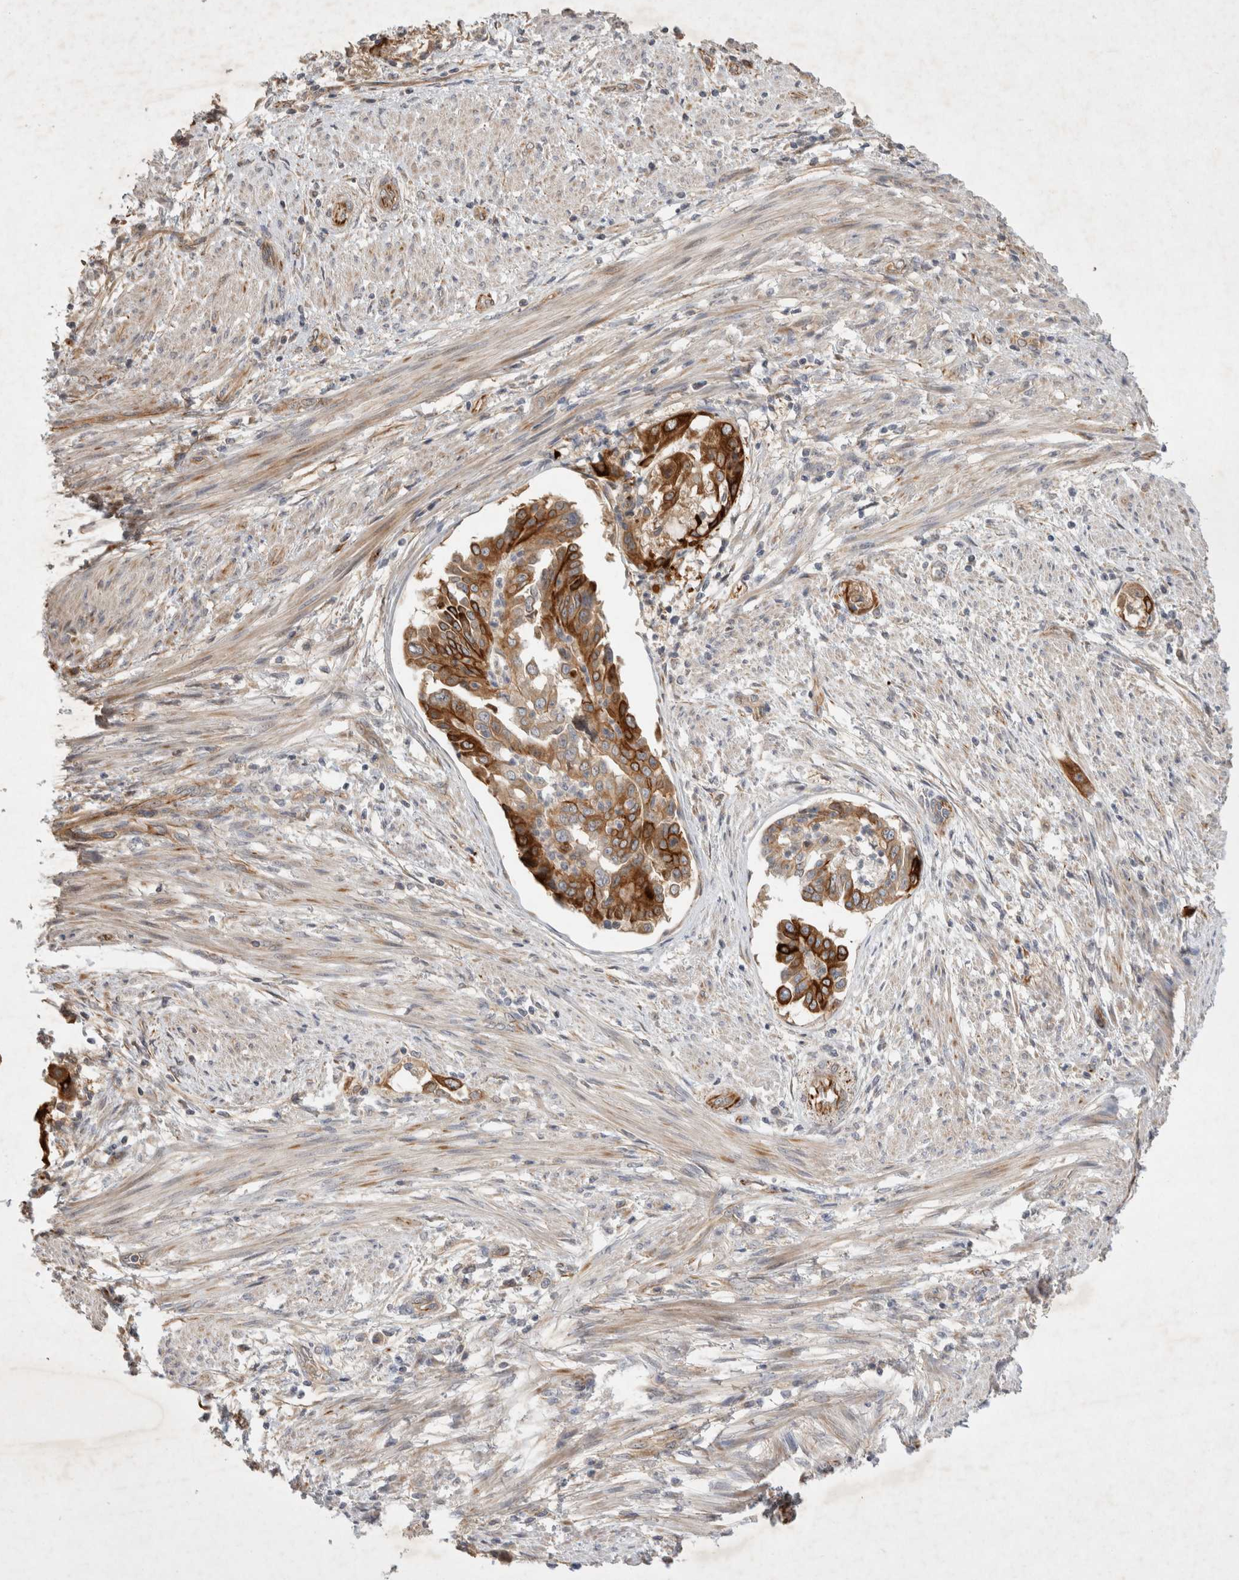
{"staining": {"intensity": "strong", "quantity": ">75%", "location": "cytoplasmic/membranous"}, "tissue": "endometrial cancer", "cell_type": "Tumor cells", "image_type": "cancer", "snomed": [{"axis": "morphology", "description": "Adenocarcinoma, NOS"}, {"axis": "topography", "description": "Endometrium"}], "caption": "The image demonstrates a brown stain indicating the presence of a protein in the cytoplasmic/membranous of tumor cells in endometrial cancer. The staining was performed using DAB to visualize the protein expression in brown, while the nuclei were stained in blue with hematoxylin (Magnification: 20x).", "gene": "NMU", "patient": {"sex": "female", "age": 85}}